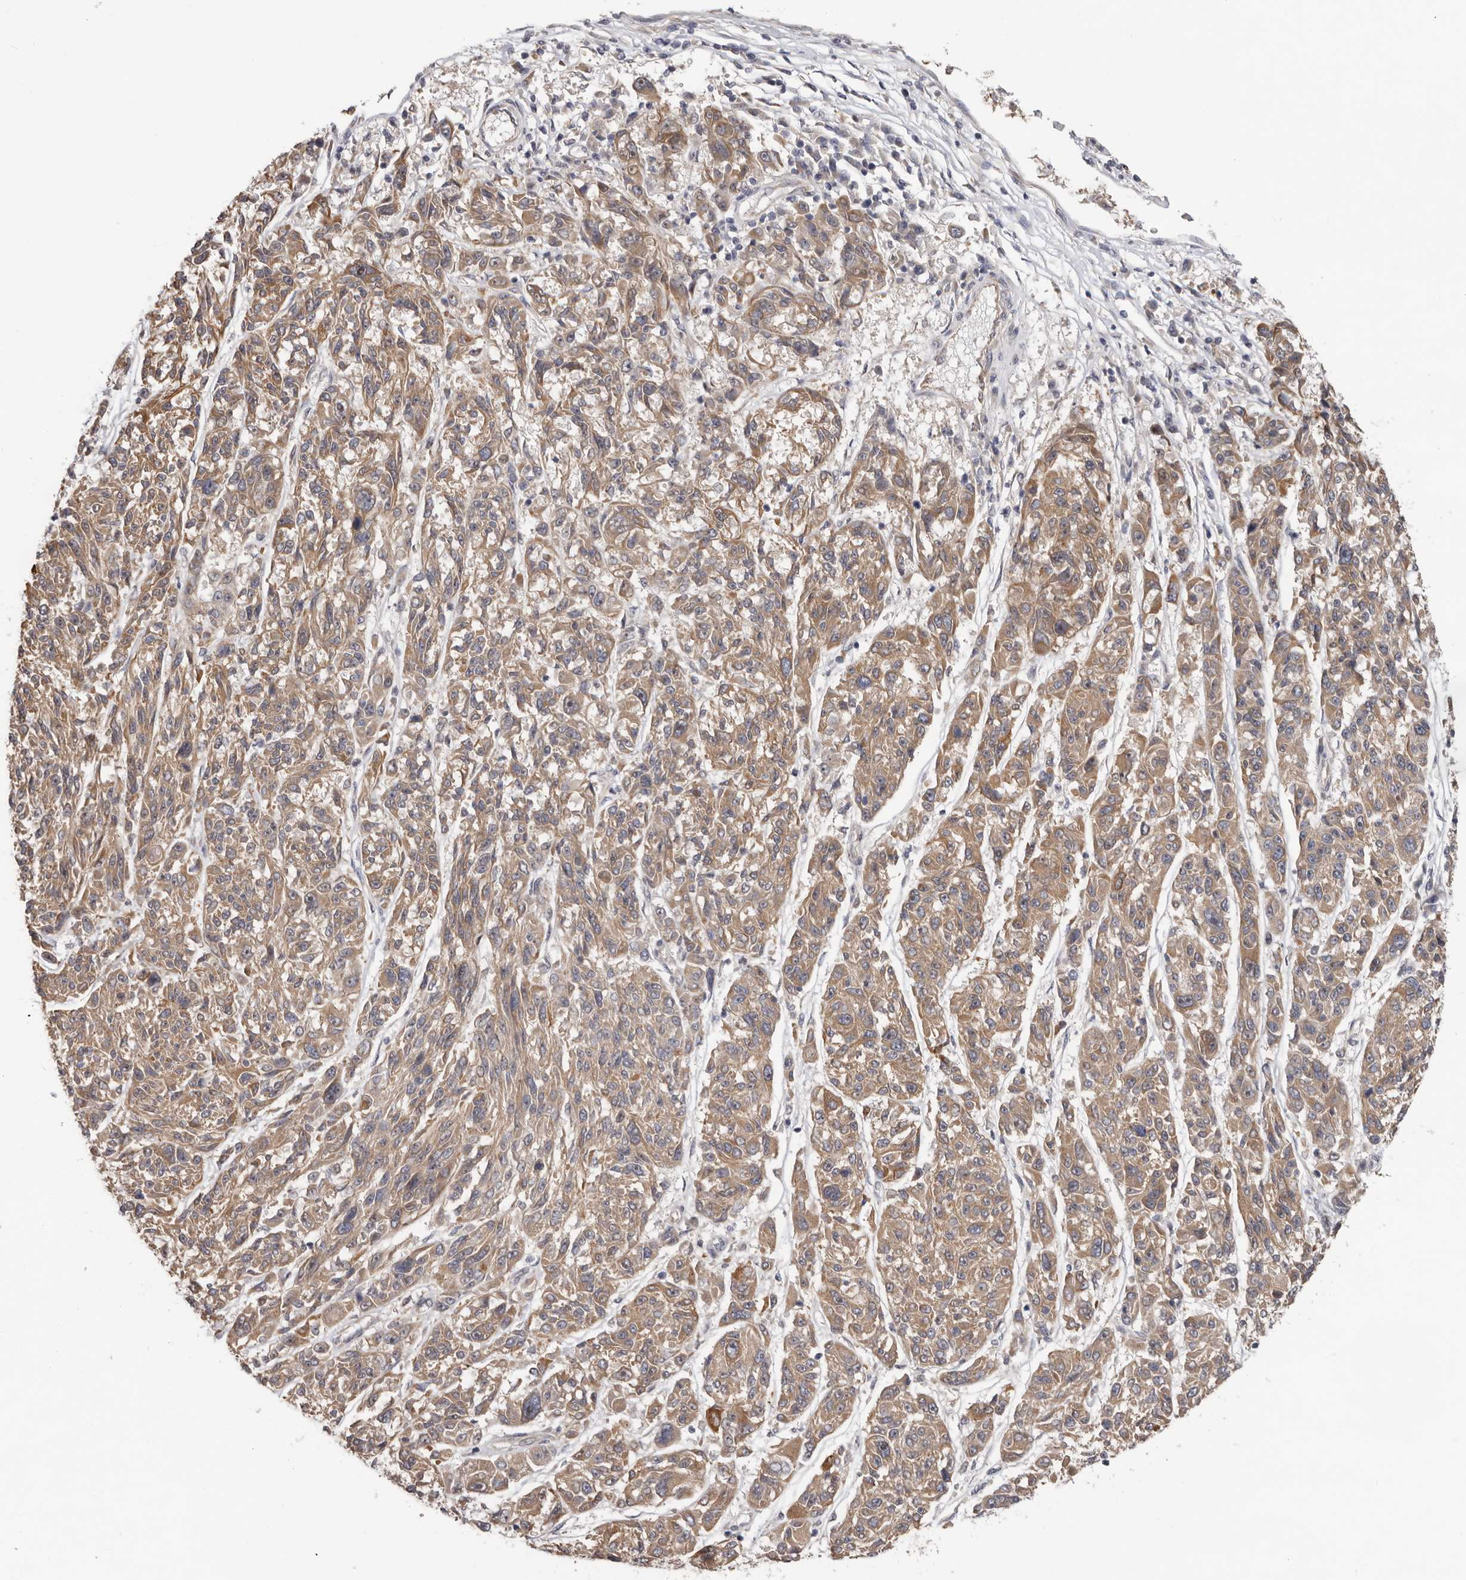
{"staining": {"intensity": "moderate", "quantity": ">75%", "location": "cytoplasmic/membranous"}, "tissue": "melanoma", "cell_type": "Tumor cells", "image_type": "cancer", "snomed": [{"axis": "morphology", "description": "Malignant melanoma, NOS"}, {"axis": "topography", "description": "Skin"}], "caption": "The micrograph shows a brown stain indicating the presence of a protein in the cytoplasmic/membranous of tumor cells in malignant melanoma.", "gene": "HINT3", "patient": {"sex": "male", "age": 53}}